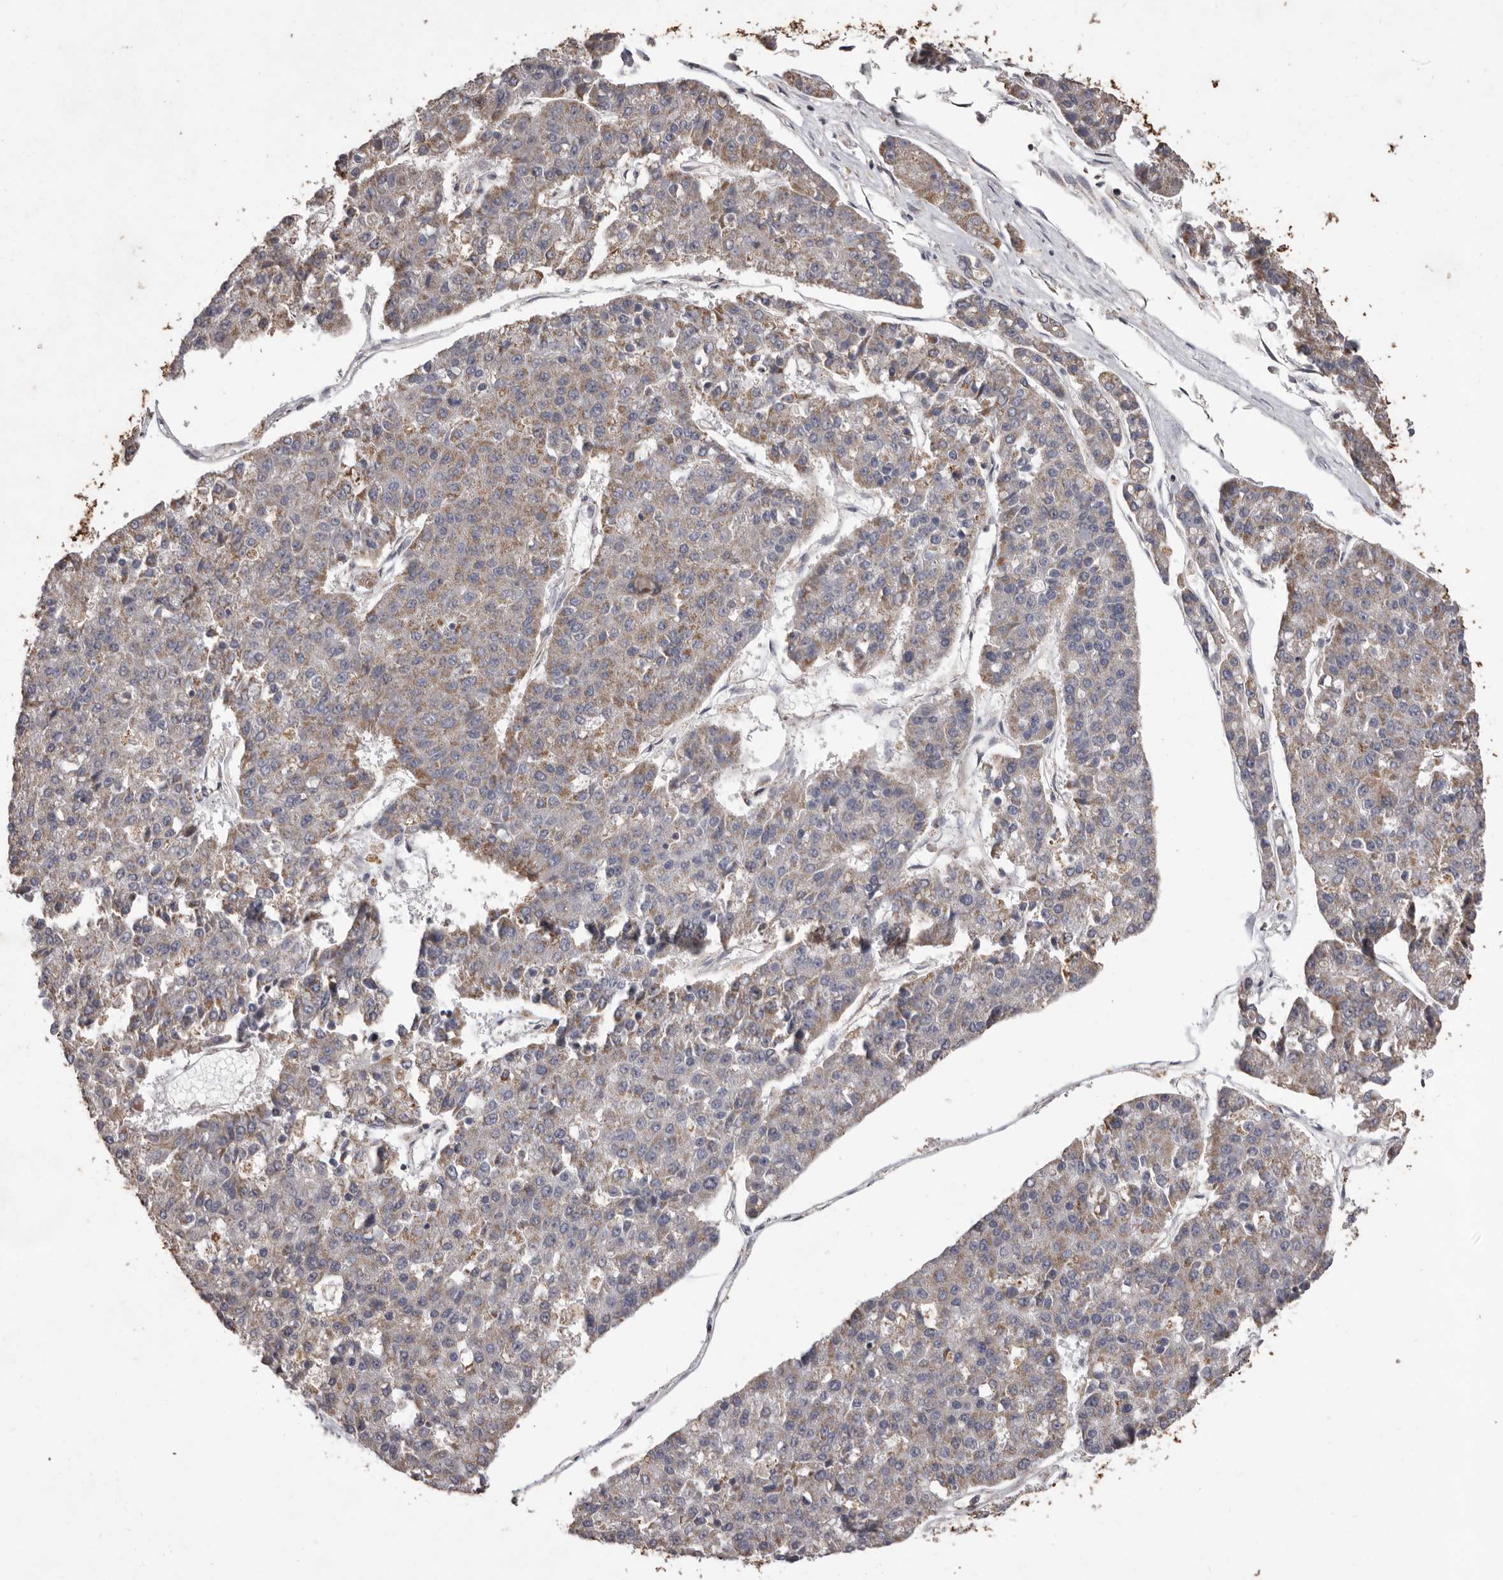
{"staining": {"intensity": "moderate", "quantity": "<25%", "location": "cytoplasmic/membranous"}, "tissue": "pancreatic cancer", "cell_type": "Tumor cells", "image_type": "cancer", "snomed": [{"axis": "morphology", "description": "Adenocarcinoma, NOS"}, {"axis": "topography", "description": "Pancreas"}], "caption": "Protein staining of adenocarcinoma (pancreatic) tissue exhibits moderate cytoplasmic/membranous staining in about <25% of tumor cells.", "gene": "CXCL14", "patient": {"sex": "male", "age": 50}}